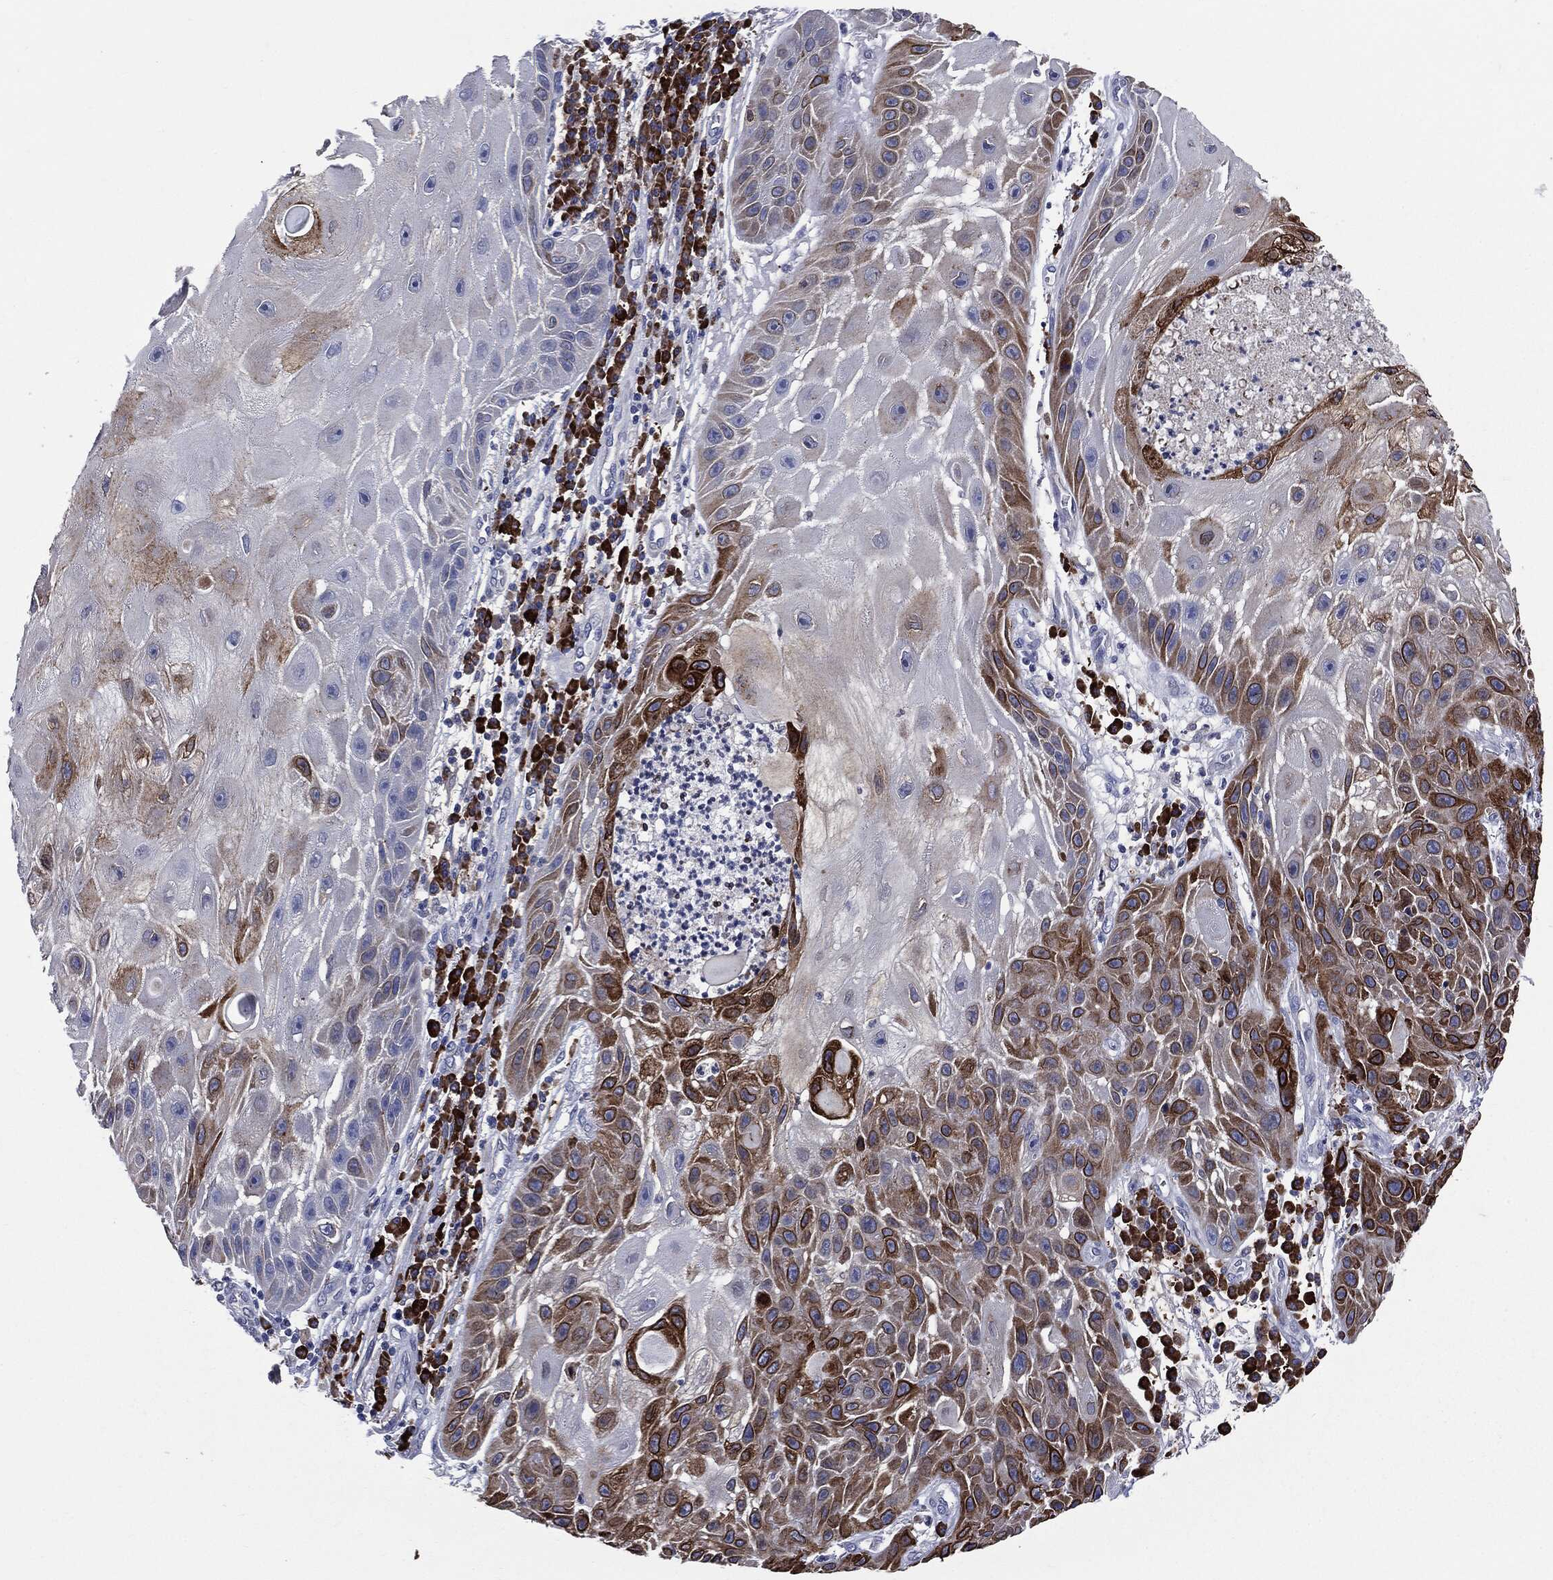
{"staining": {"intensity": "strong", "quantity": "25%-75%", "location": "cytoplasmic/membranous,nuclear"}, "tissue": "skin cancer", "cell_type": "Tumor cells", "image_type": "cancer", "snomed": [{"axis": "morphology", "description": "Normal tissue, NOS"}, {"axis": "morphology", "description": "Squamous cell carcinoma, NOS"}, {"axis": "topography", "description": "Skin"}], "caption": "A high-resolution histopathology image shows IHC staining of skin cancer (squamous cell carcinoma), which demonstrates strong cytoplasmic/membranous and nuclear positivity in about 25%-75% of tumor cells. (Brightfield microscopy of DAB IHC at high magnification).", "gene": "PTGS2", "patient": {"sex": "male", "age": 79}}